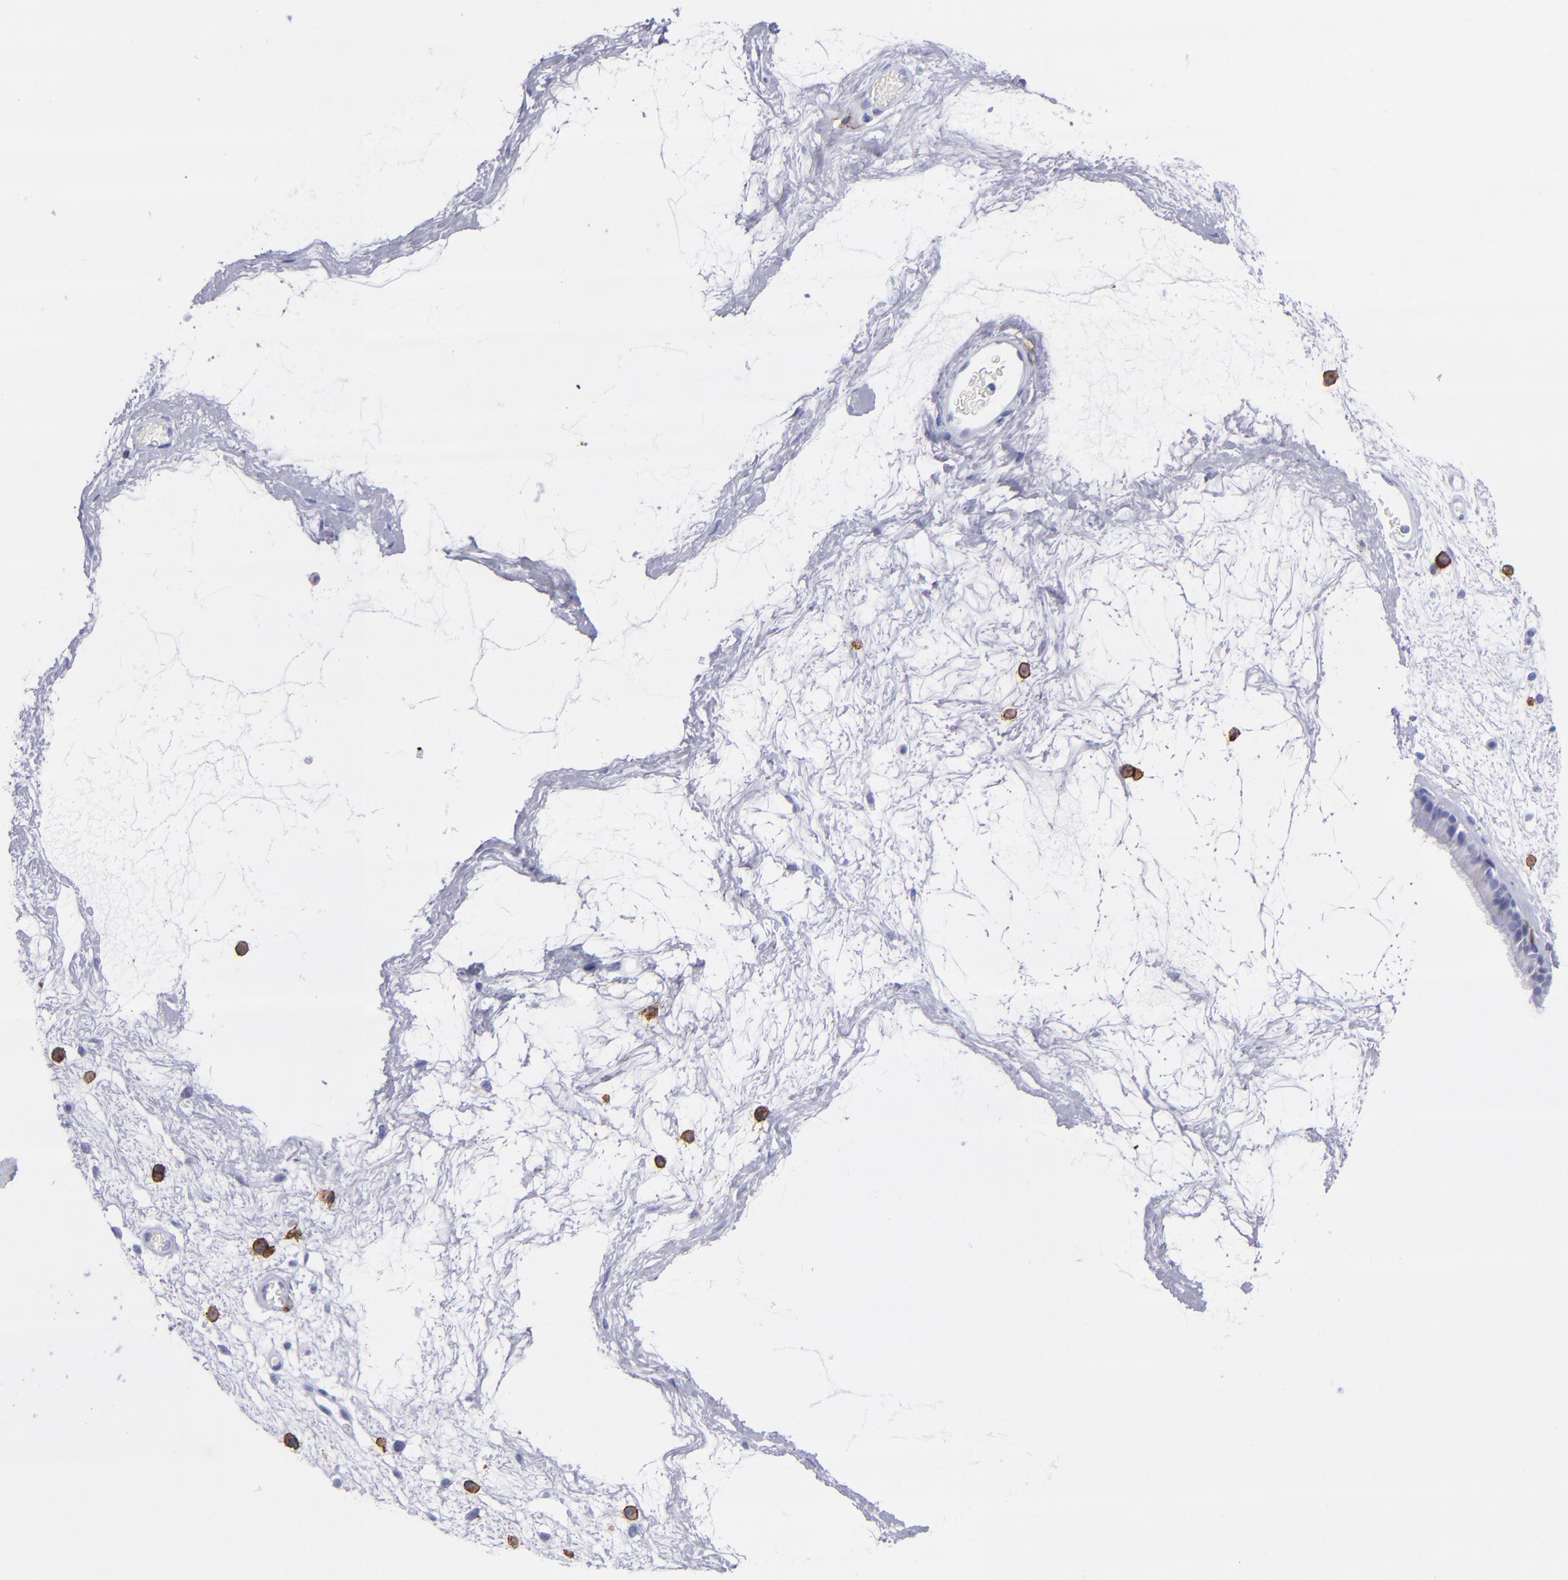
{"staining": {"intensity": "negative", "quantity": "none", "location": "none"}, "tissue": "nasopharynx", "cell_type": "Respiratory epithelial cells", "image_type": "normal", "snomed": [{"axis": "morphology", "description": "Normal tissue, NOS"}, {"axis": "morphology", "description": "Inflammation, NOS"}, {"axis": "topography", "description": "Nasopharynx"}], "caption": "Immunohistochemistry (IHC) of unremarkable nasopharynx reveals no expression in respiratory epithelial cells.", "gene": "CD38", "patient": {"sex": "male", "age": 48}}